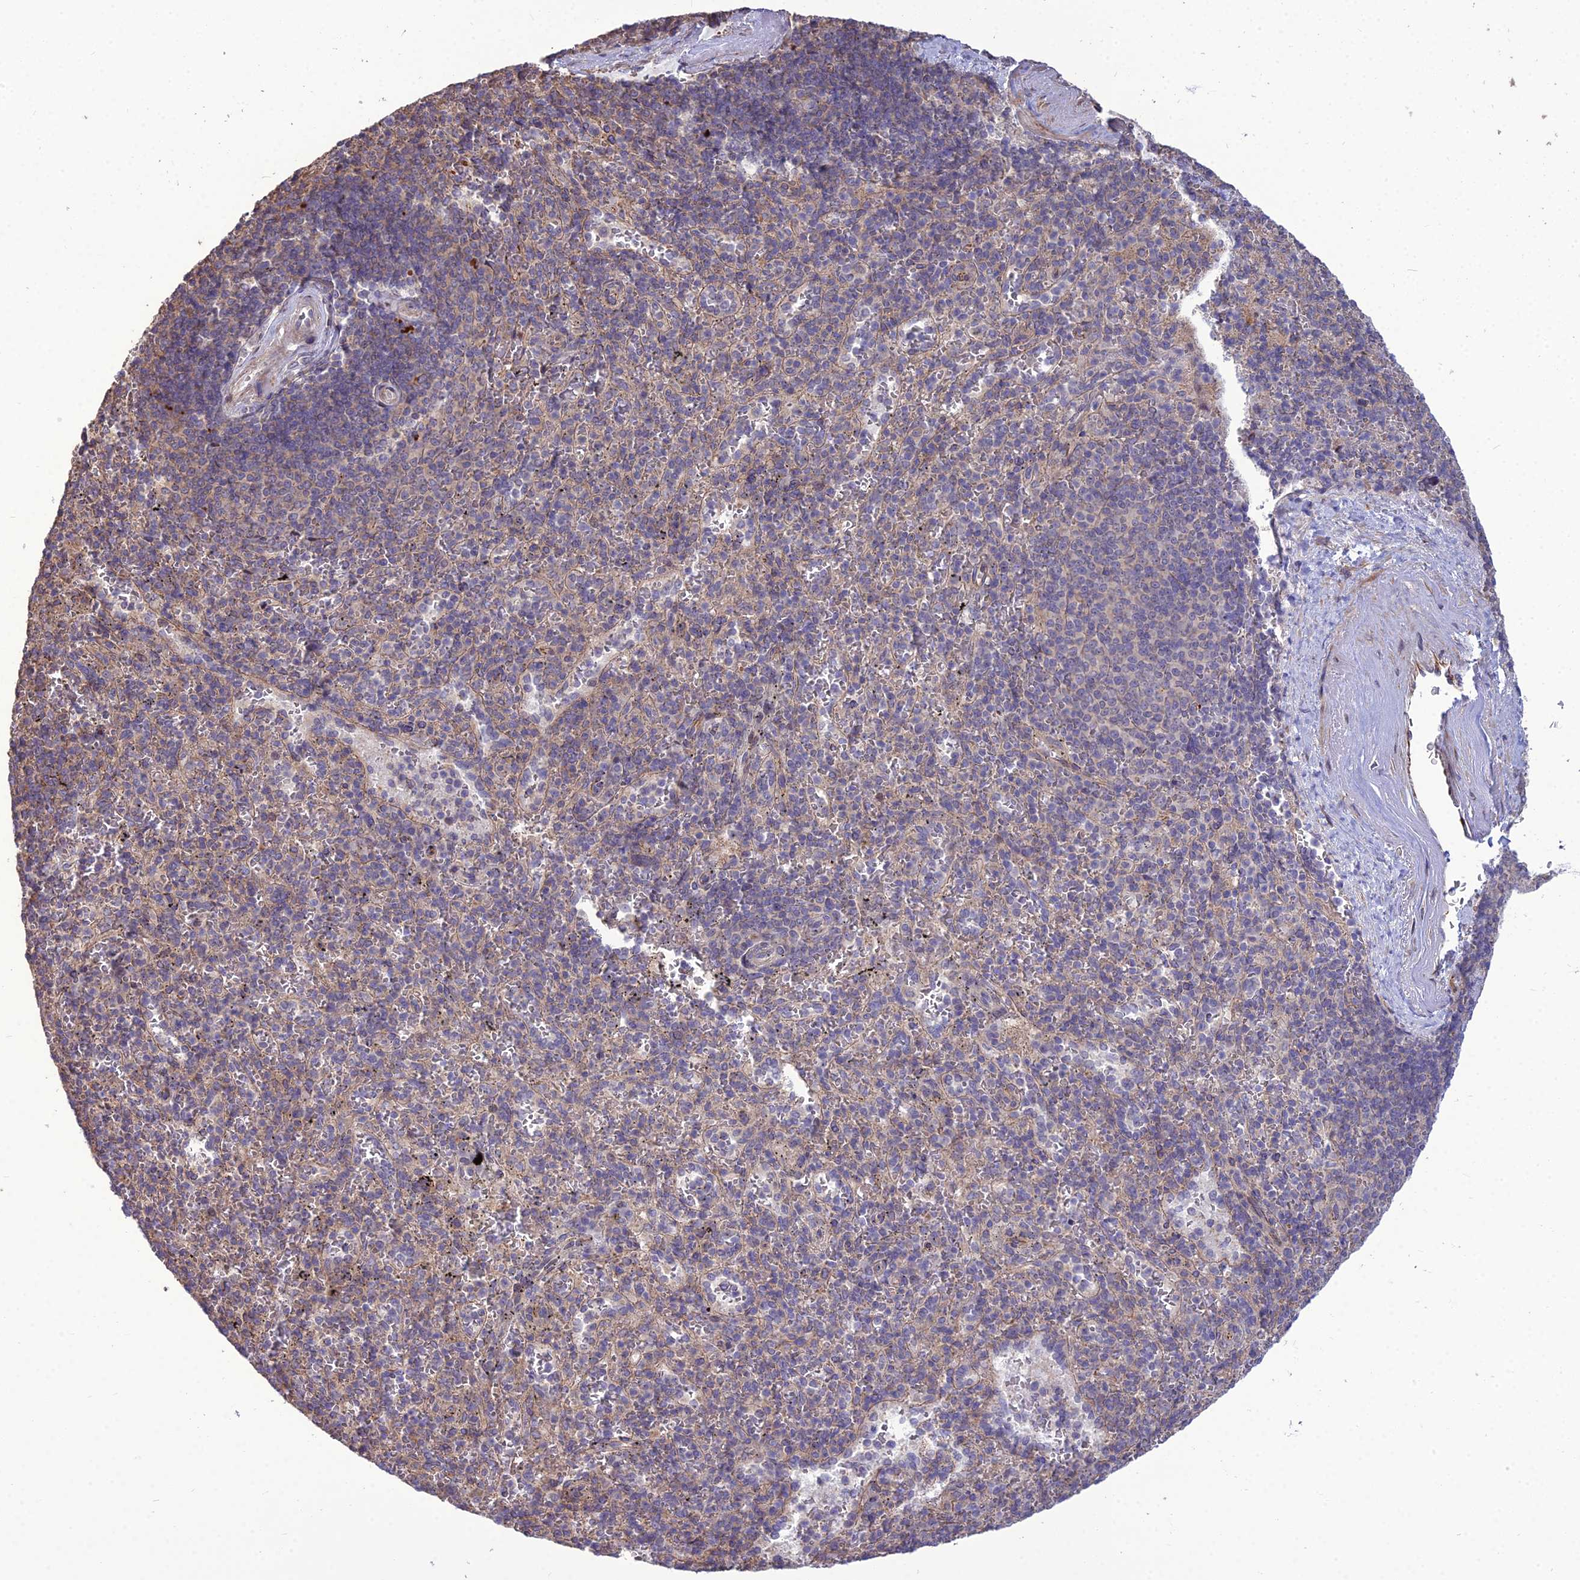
{"staining": {"intensity": "weak", "quantity": "25%-75%", "location": "cytoplasmic/membranous"}, "tissue": "spleen", "cell_type": "Cells in red pulp", "image_type": "normal", "snomed": [{"axis": "morphology", "description": "Normal tissue, NOS"}, {"axis": "topography", "description": "Spleen"}], "caption": "Spleen stained with DAB immunohistochemistry (IHC) exhibits low levels of weak cytoplasmic/membranous staining in about 25%-75% of cells in red pulp.", "gene": "TSPYL2", "patient": {"sex": "male", "age": 82}}